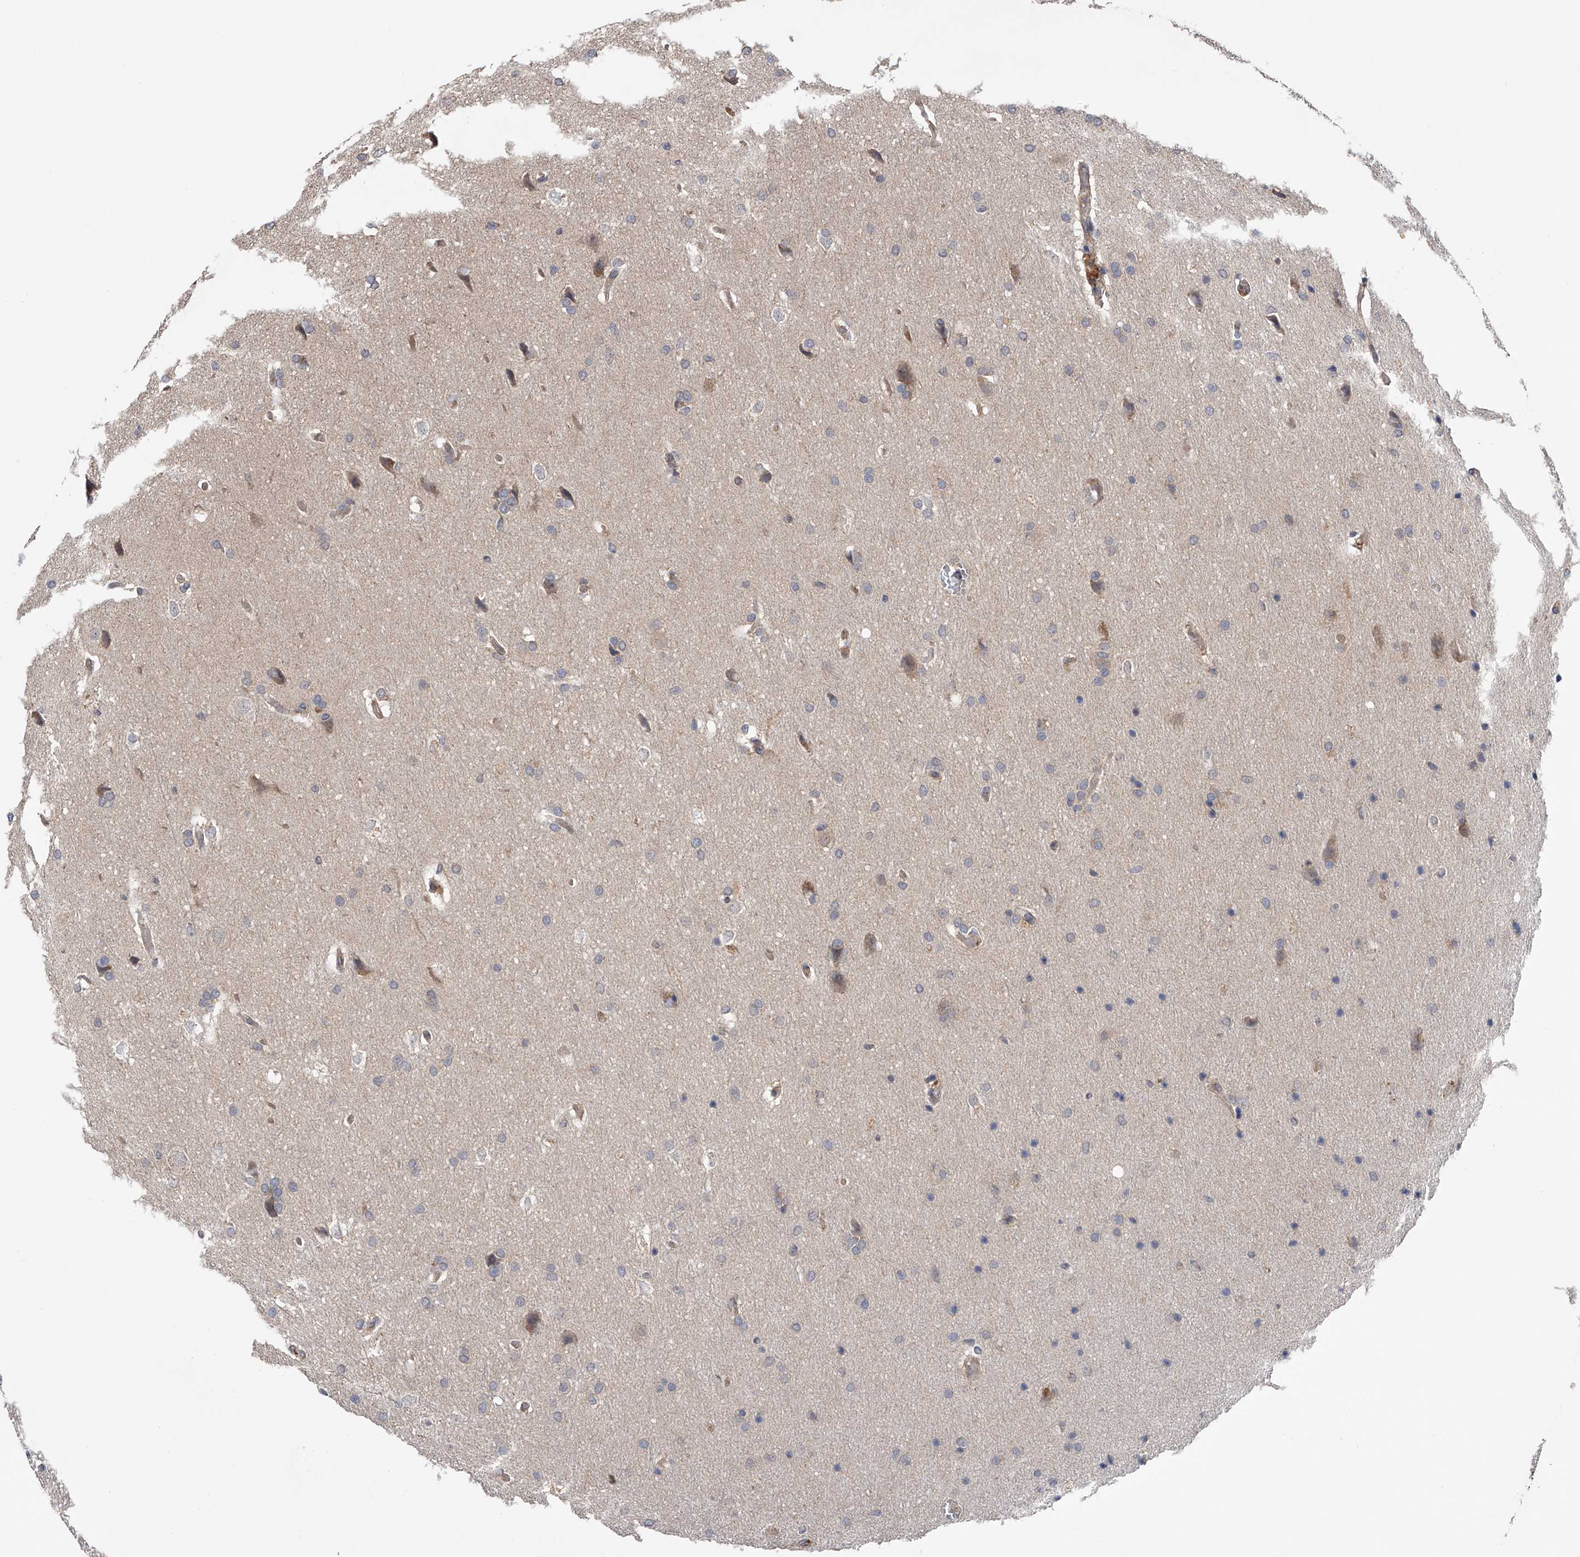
{"staining": {"intensity": "negative", "quantity": "none", "location": "none"}, "tissue": "glioma", "cell_type": "Tumor cells", "image_type": "cancer", "snomed": [{"axis": "morphology", "description": "Glioma, malignant, Low grade"}, {"axis": "topography", "description": "Brain"}], "caption": "Tumor cells show no significant positivity in malignant low-grade glioma.", "gene": "CFAP298", "patient": {"sex": "female", "age": 37}}